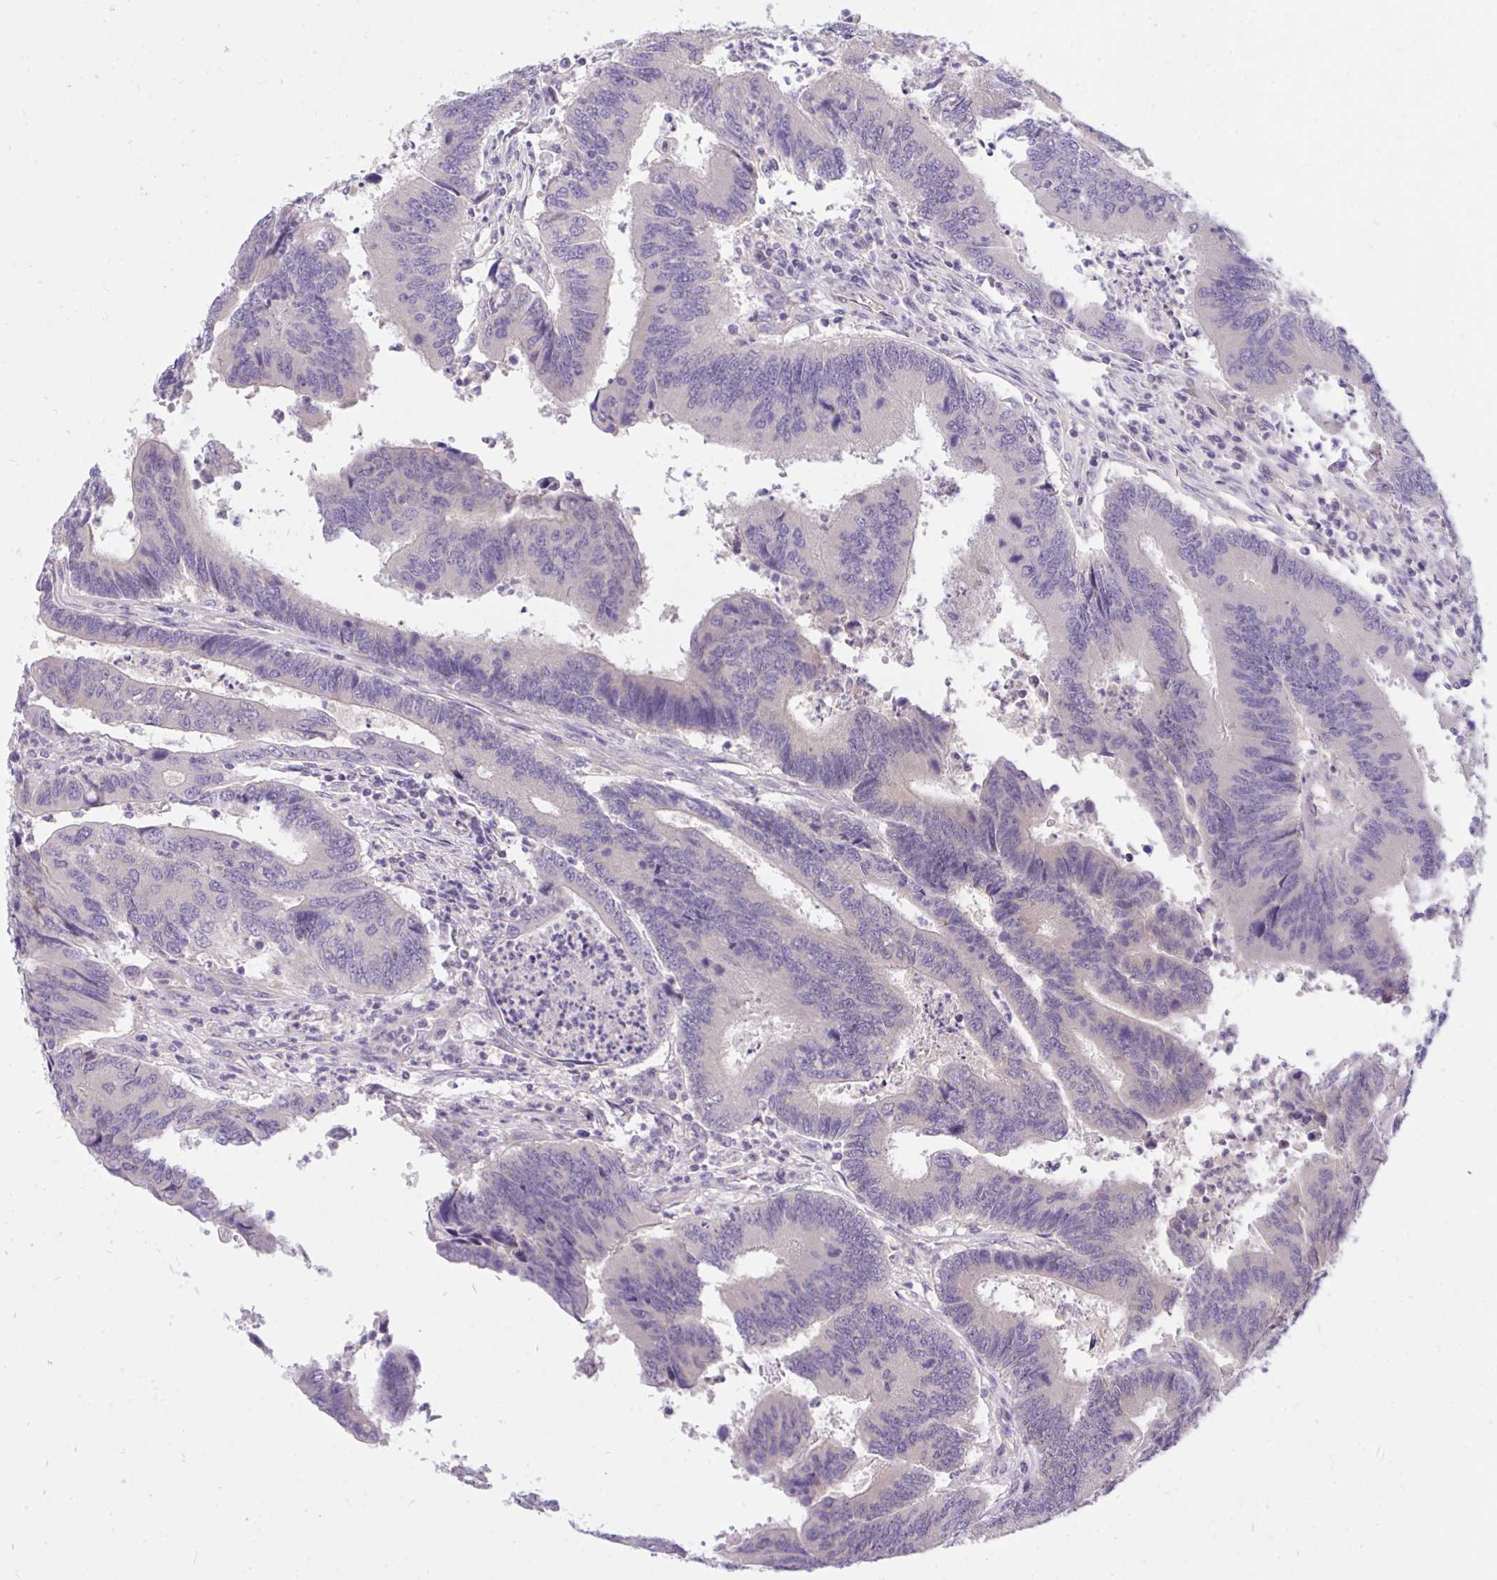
{"staining": {"intensity": "negative", "quantity": "none", "location": "none"}, "tissue": "colorectal cancer", "cell_type": "Tumor cells", "image_type": "cancer", "snomed": [{"axis": "morphology", "description": "Adenocarcinoma, NOS"}, {"axis": "topography", "description": "Colon"}], "caption": "DAB immunohistochemical staining of colorectal cancer (adenocarcinoma) demonstrates no significant staining in tumor cells.", "gene": "C19orf54", "patient": {"sex": "female", "age": 67}}